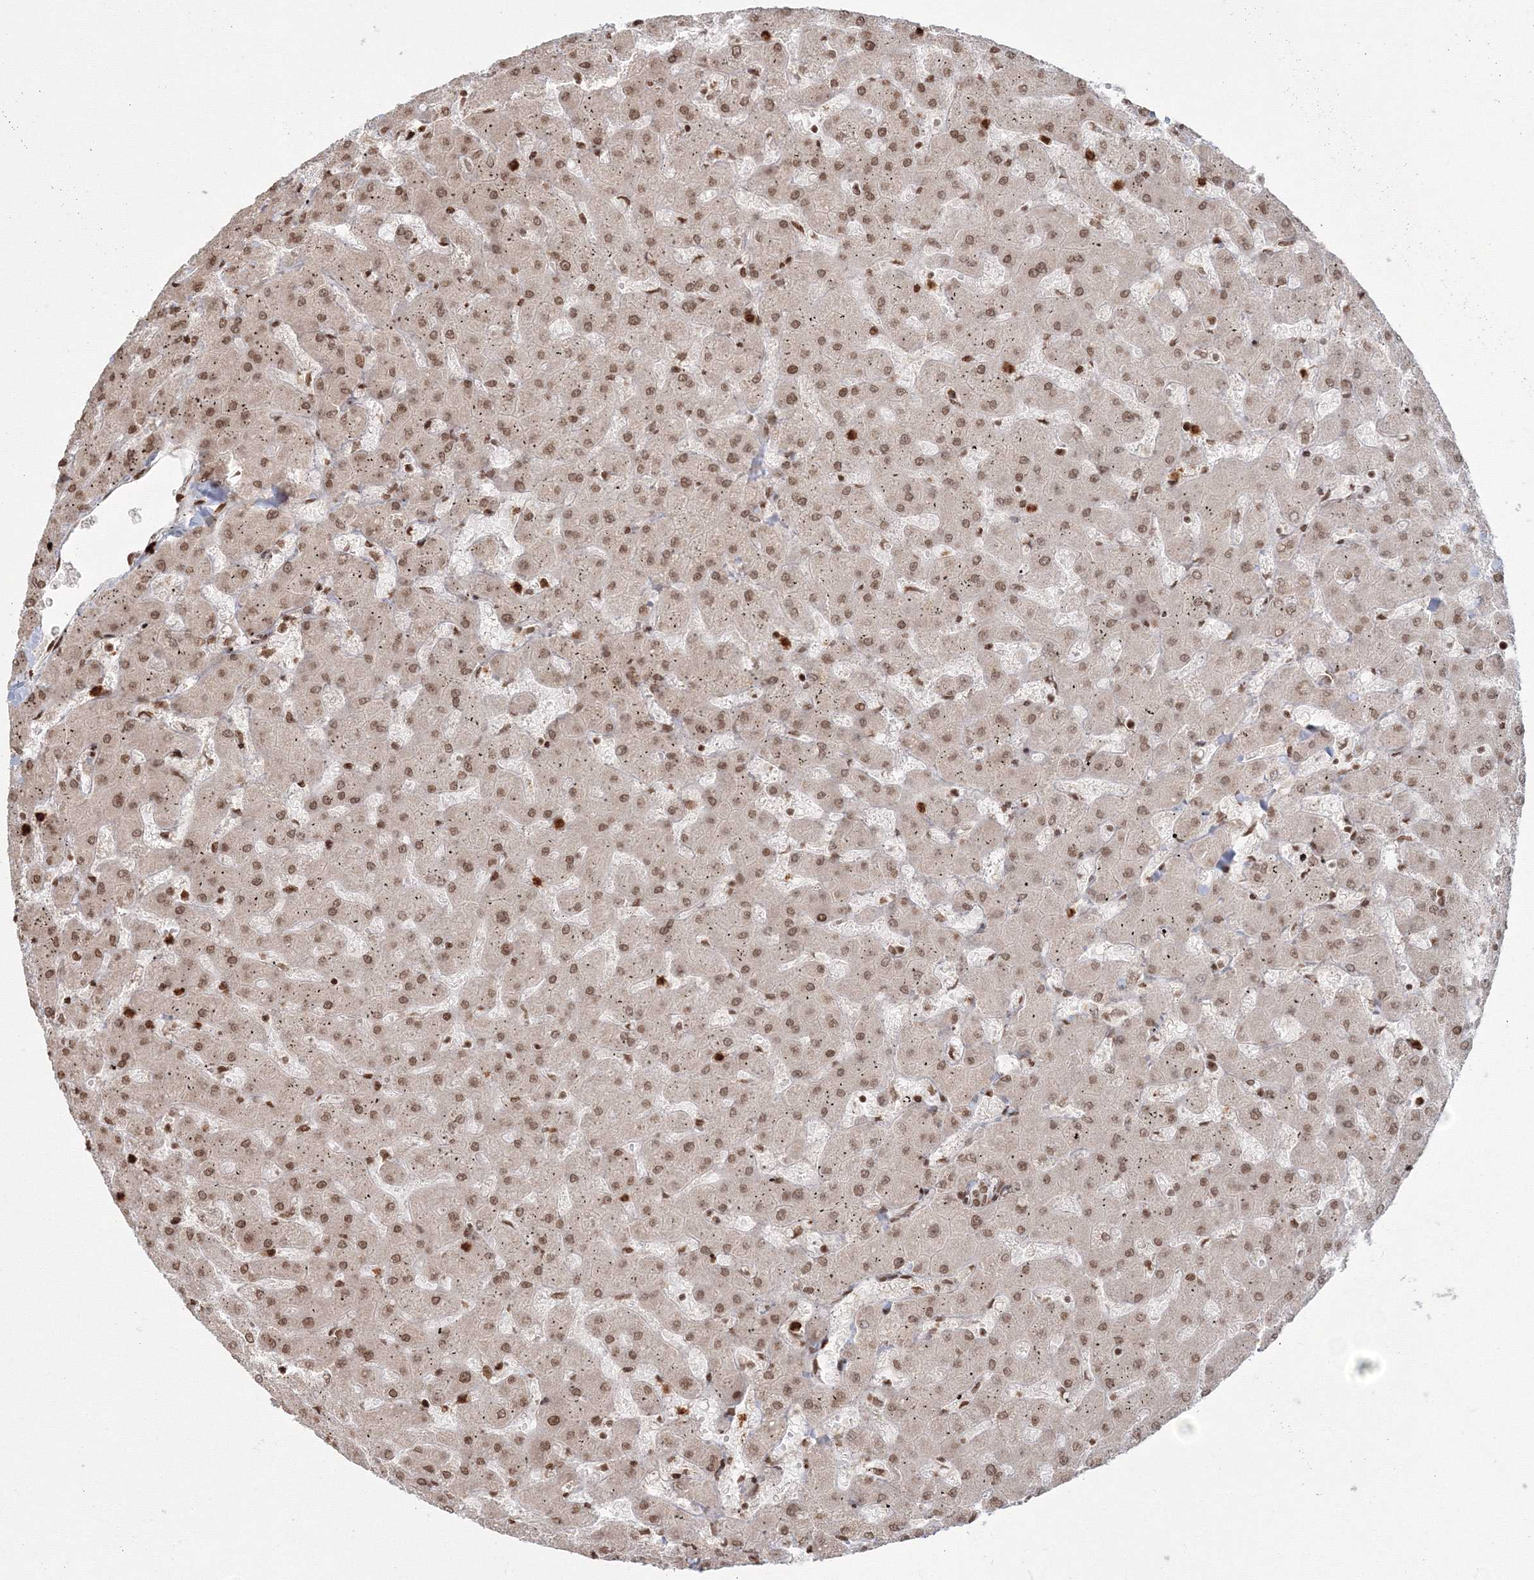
{"staining": {"intensity": "moderate", "quantity": ">75%", "location": "nuclear"}, "tissue": "liver", "cell_type": "Cholangiocytes", "image_type": "normal", "snomed": [{"axis": "morphology", "description": "Normal tissue, NOS"}, {"axis": "topography", "description": "Liver"}], "caption": "A medium amount of moderate nuclear positivity is appreciated in approximately >75% of cholangiocytes in unremarkable liver.", "gene": "KIF20A", "patient": {"sex": "female", "age": 63}}